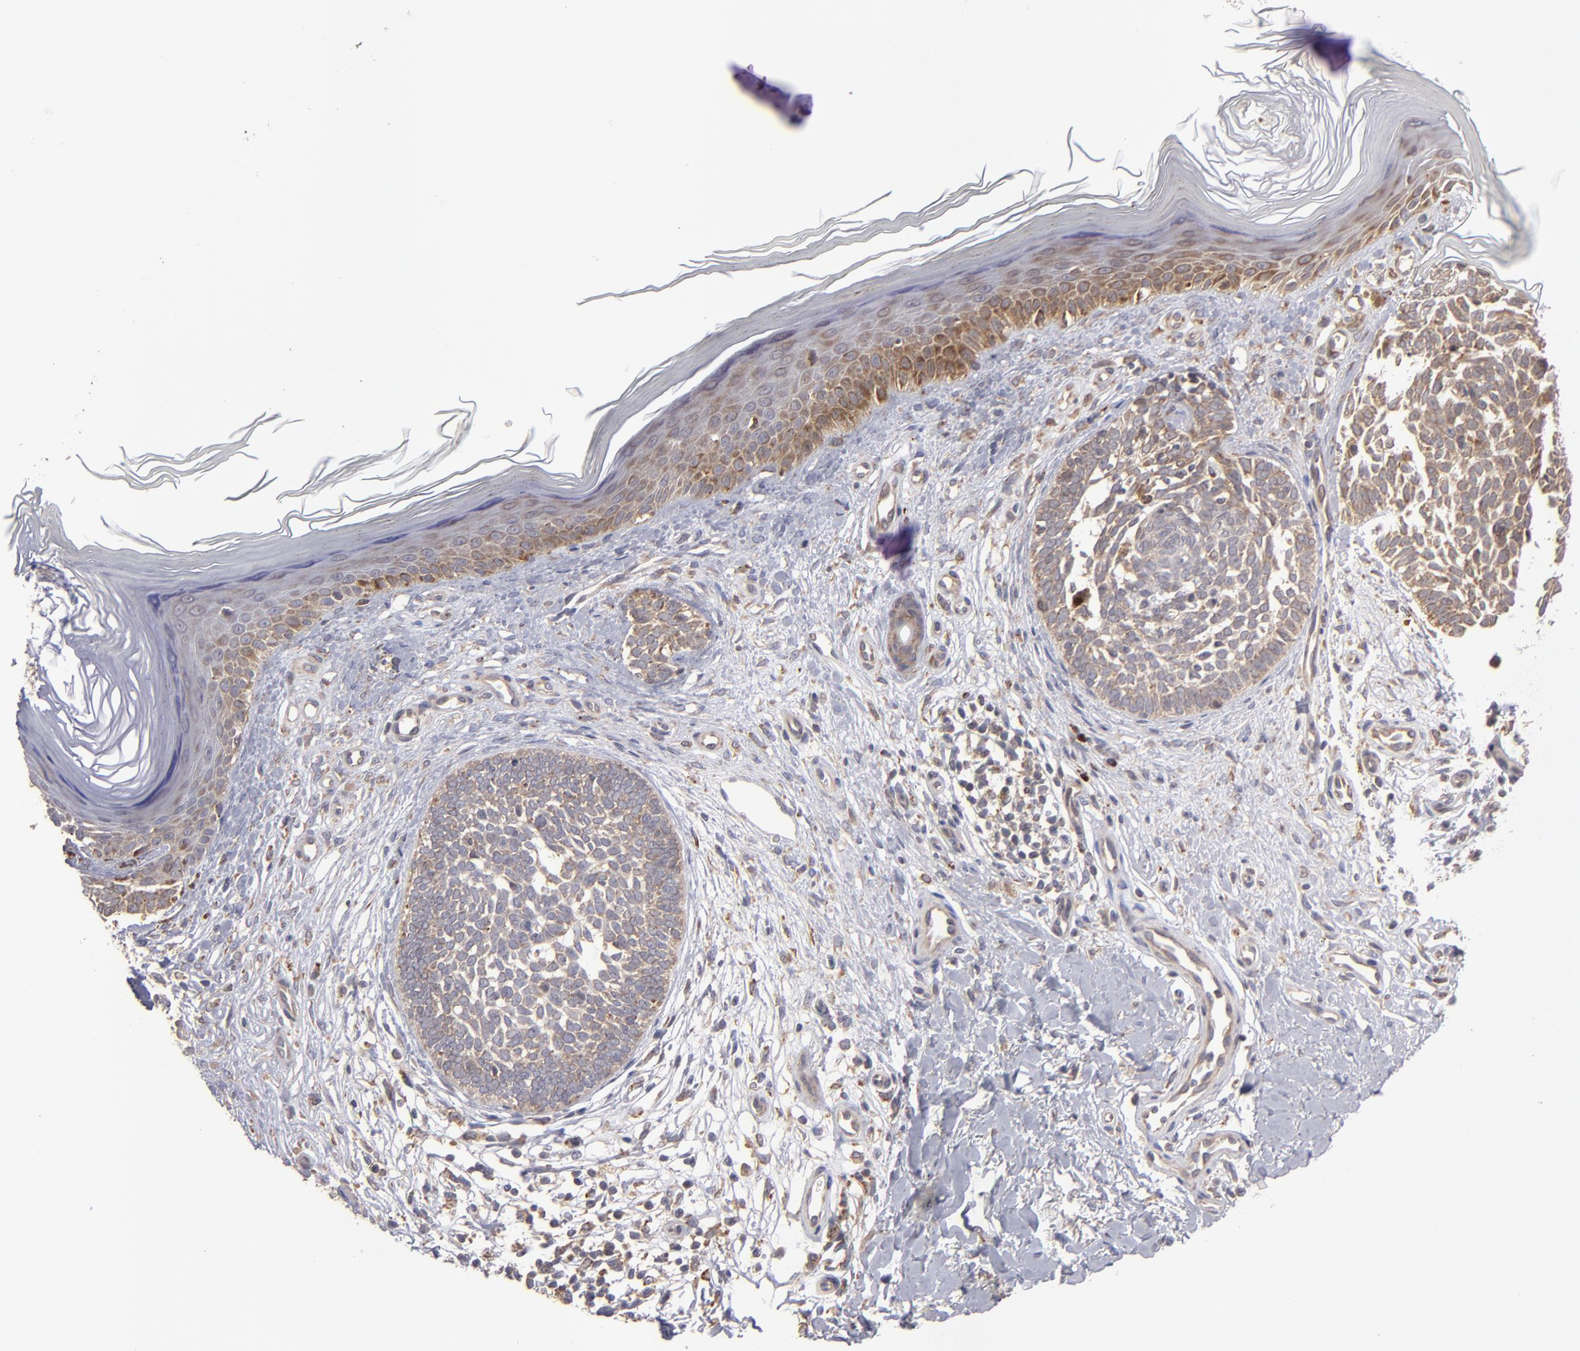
{"staining": {"intensity": "moderate", "quantity": ">75%", "location": "cytoplasmic/membranous"}, "tissue": "skin cancer", "cell_type": "Tumor cells", "image_type": "cancer", "snomed": [{"axis": "morphology", "description": "Normal tissue, NOS"}, {"axis": "morphology", "description": "Basal cell carcinoma"}, {"axis": "topography", "description": "Skin"}], "caption": "Brown immunohistochemical staining in human skin basal cell carcinoma displays moderate cytoplasmic/membranous expression in about >75% of tumor cells.", "gene": "SND1", "patient": {"sex": "female", "age": 70}}